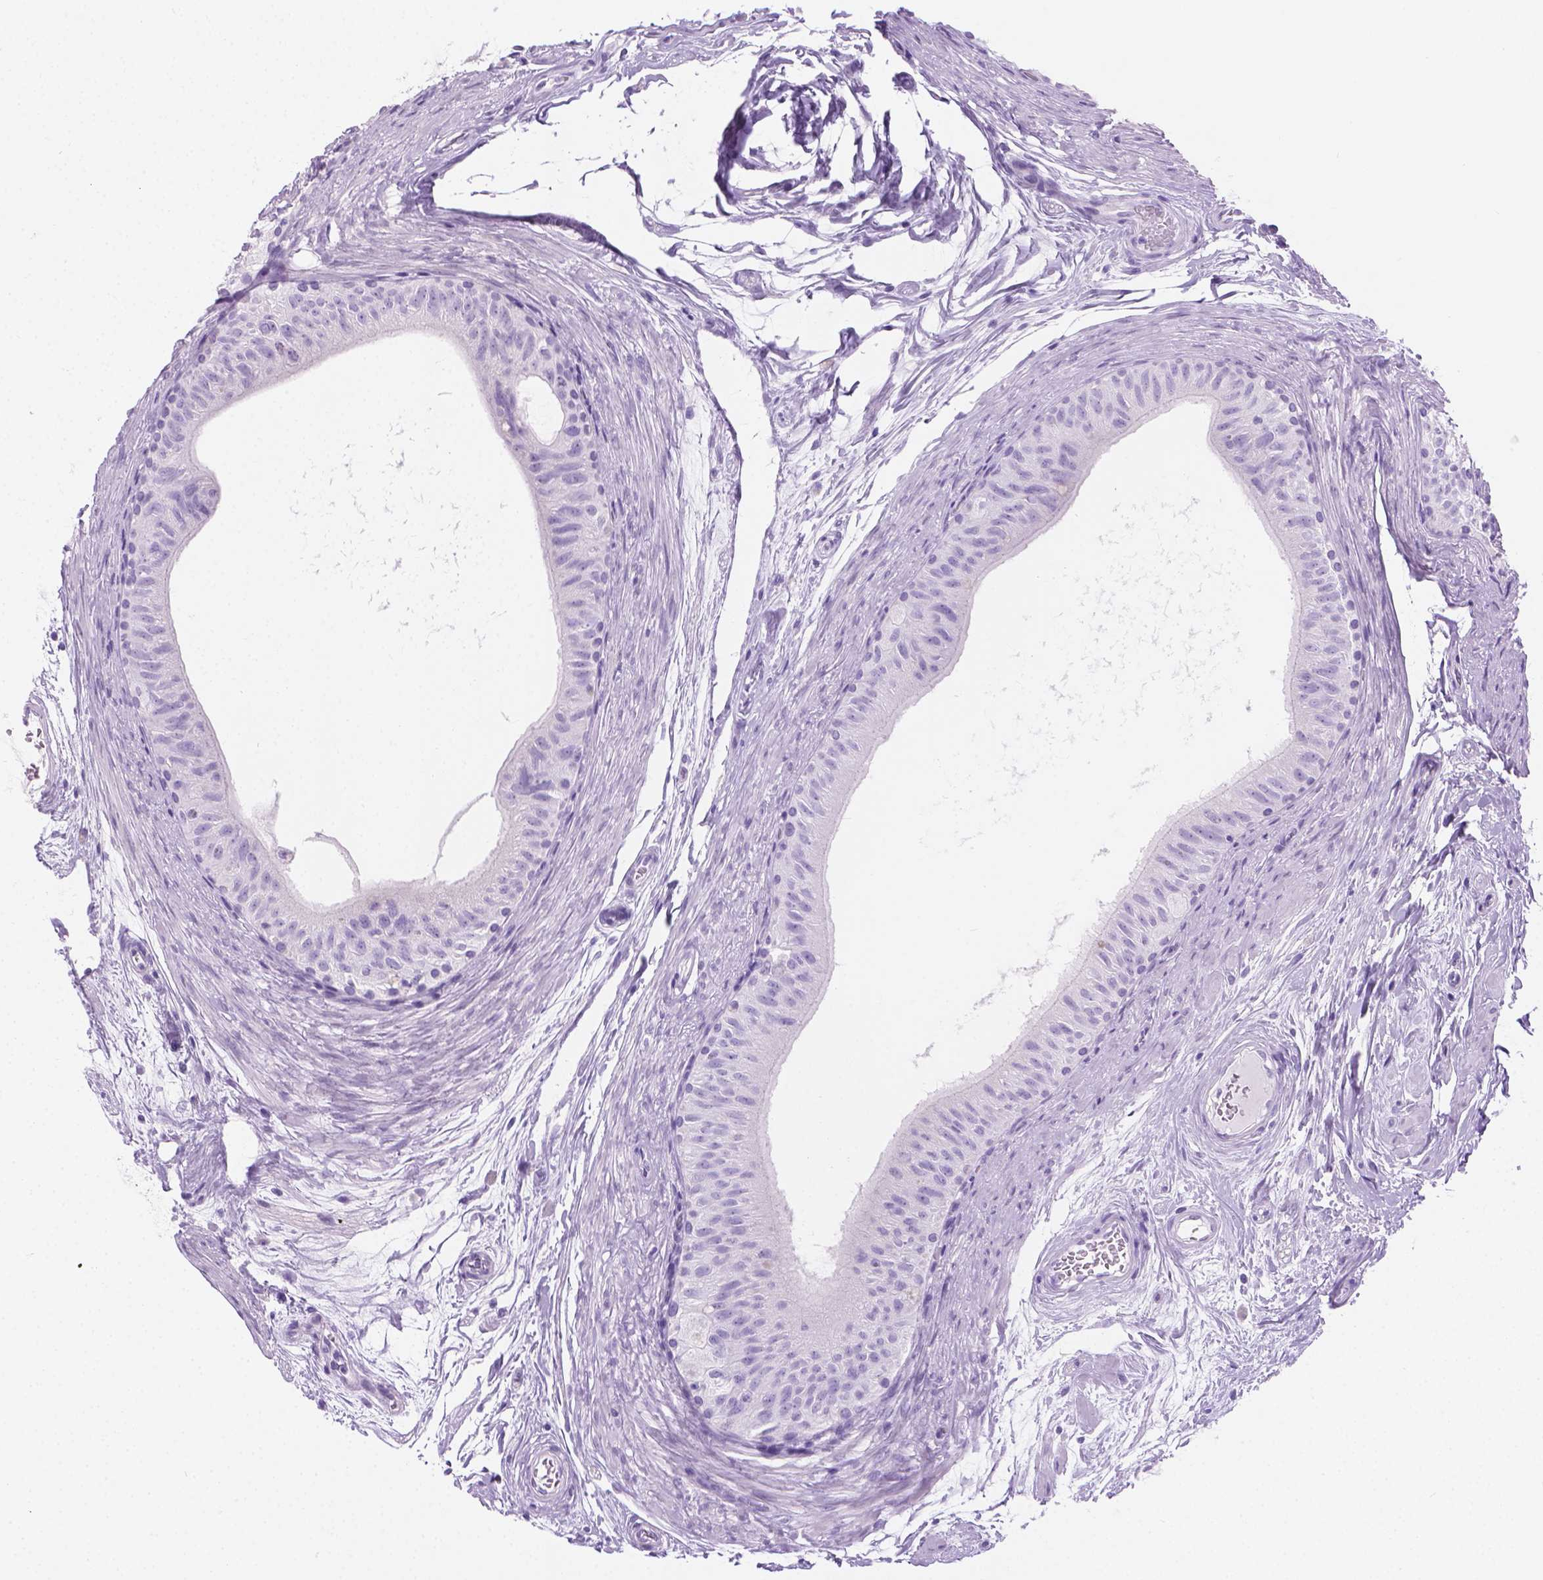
{"staining": {"intensity": "negative", "quantity": "none", "location": "none"}, "tissue": "epididymis", "cell_type": "Glandular cells", "image_type": "normal", "snomed": [{"axis": "morphology", "description": "Normal tissue, NOS"}, {"axis": "topography", "description": "Epididymis"}], "caption": "The micrograph exhibits no staining of glandular cells in normal epididymis.", "gene": "CFAP52", "patient": {"sex": "male", "age": 36}}